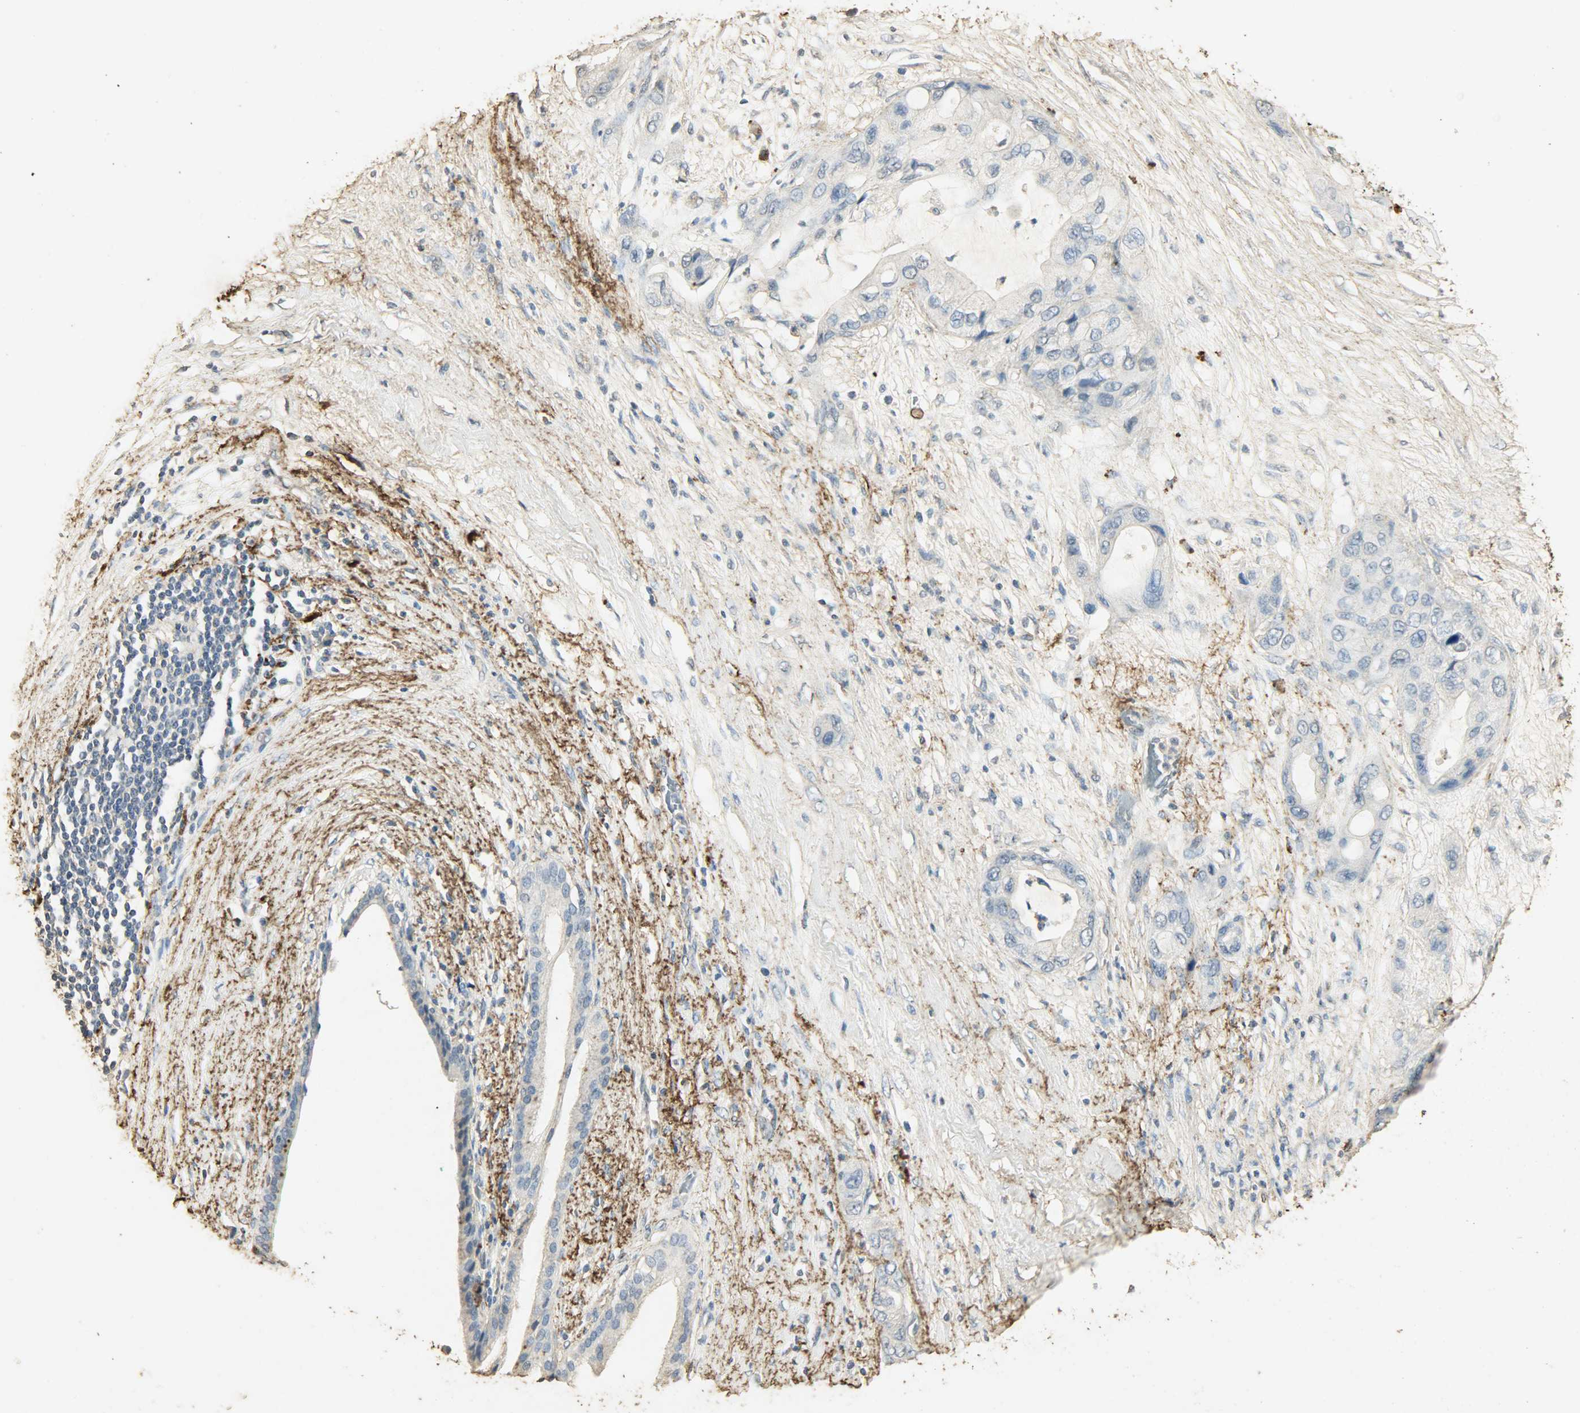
{"staining": {"intensity": "negative", "quantity": "none", "location": "none"}, "tissue": "pancreatic cancer", "cell_type": "Tumor cells", "image_type": "cancer", "snomed": [{"axis": "morphology", "description": "Adenocarcinoma, NOS"}, {"axis": "topography", "description": "Pancreas"}], "caption": "IHC photomicrograph of neoplastic tissue: human pancreatic adenocarcinoma stained with DAB demonstrates no significant protein staining in tumor cells.", "gene": "ASB9", "patient": {"sex": "female", "age": 59}}